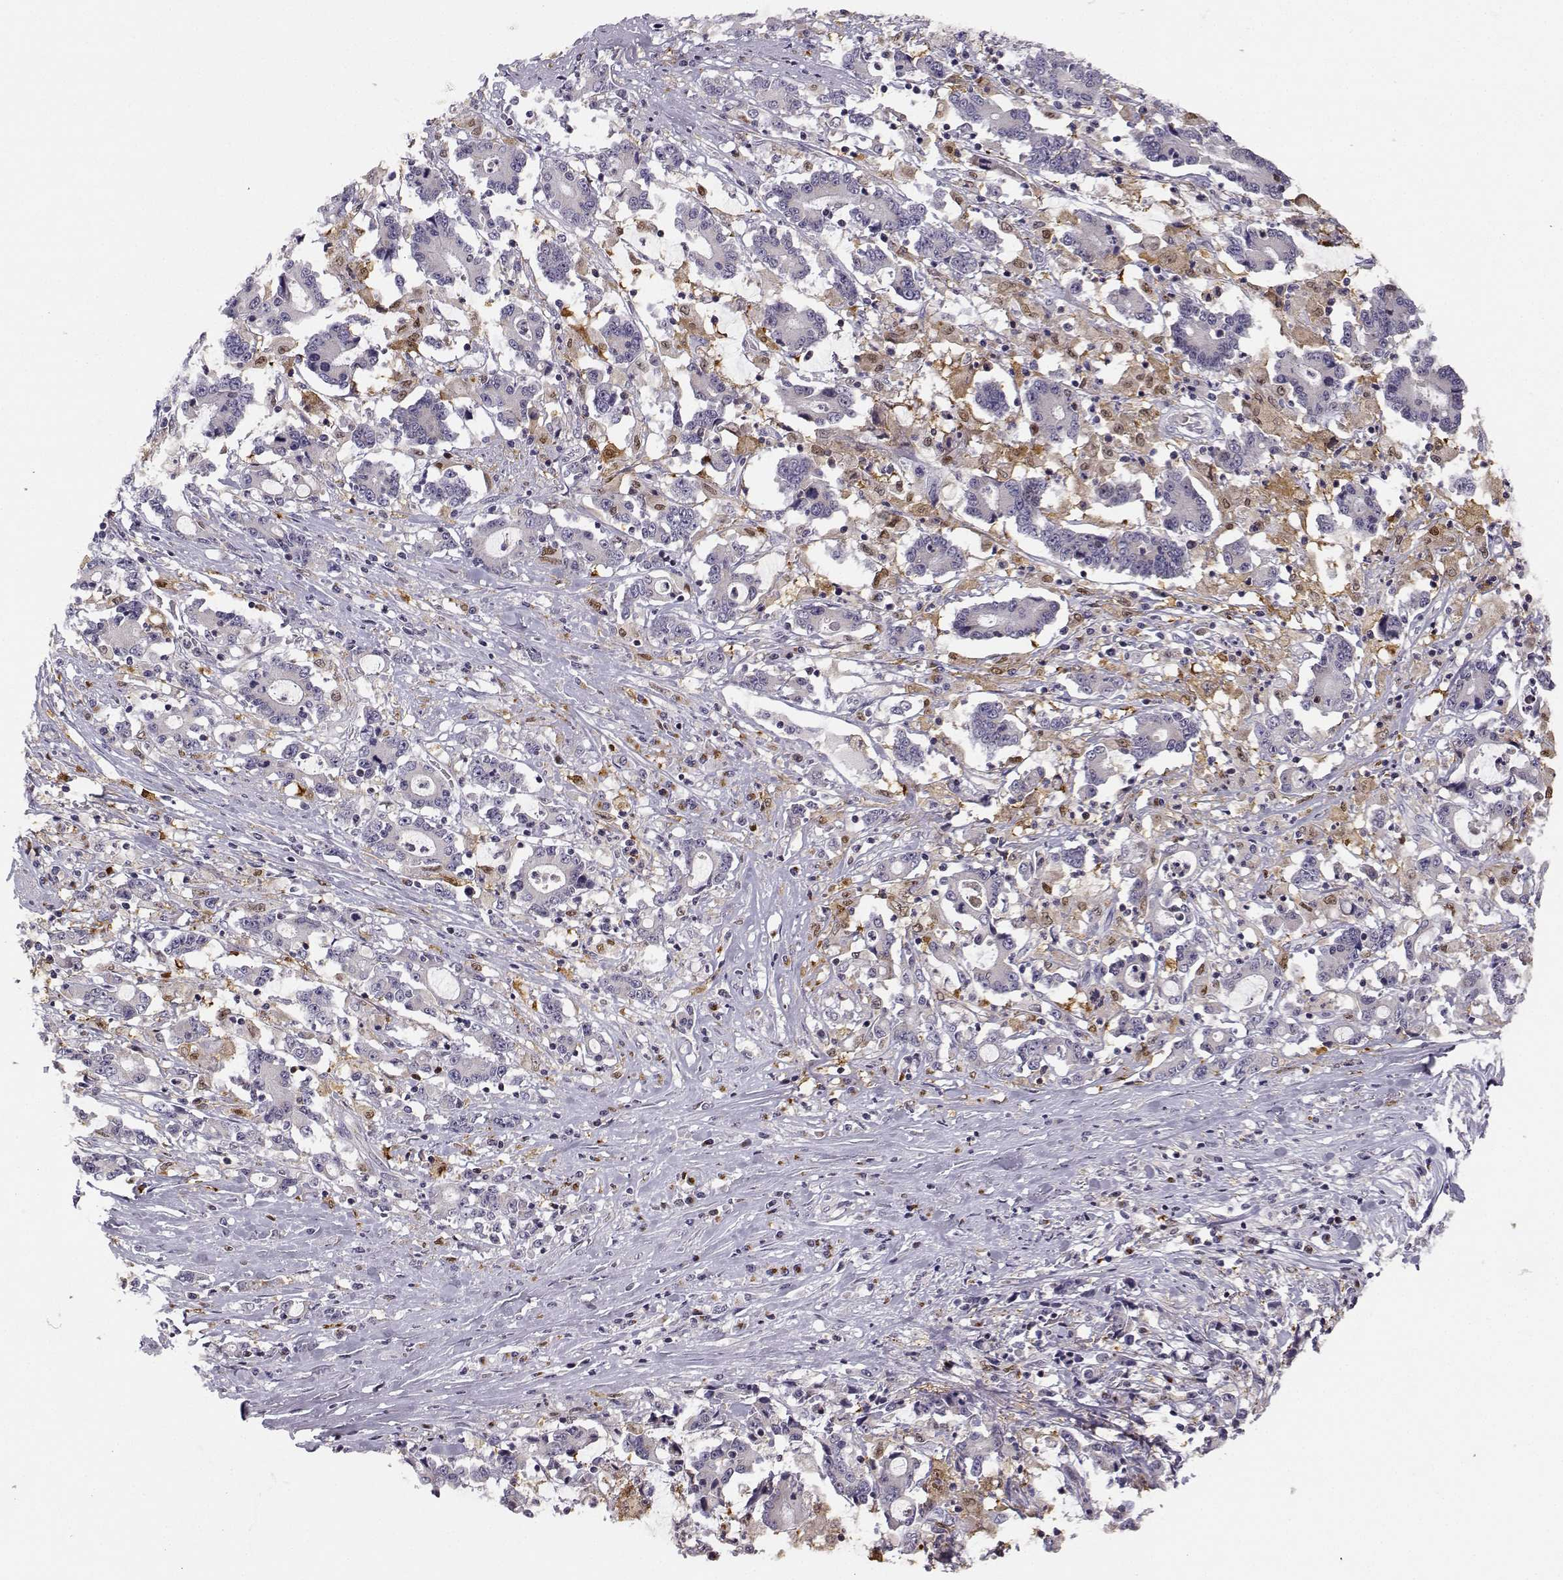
{"staining": {"intensity": "negative", "quantity": "none", "location": "none"}, "tissue": "stomach cancer", "cell_type": "Tumor cells", "image_type": "cancer", "snomed": [{"axis": "morphology", "description": "Adenocarcinoma, NOS"}, {"axis": "topography", "description": "Stomach, upper"}], "caption": "Tumor cells are negative for brown protein staining in stomach cancer. Nuclei are stained in blue.", "gene": "HTR7", "patient": {"sex": "male", "age": 68}}